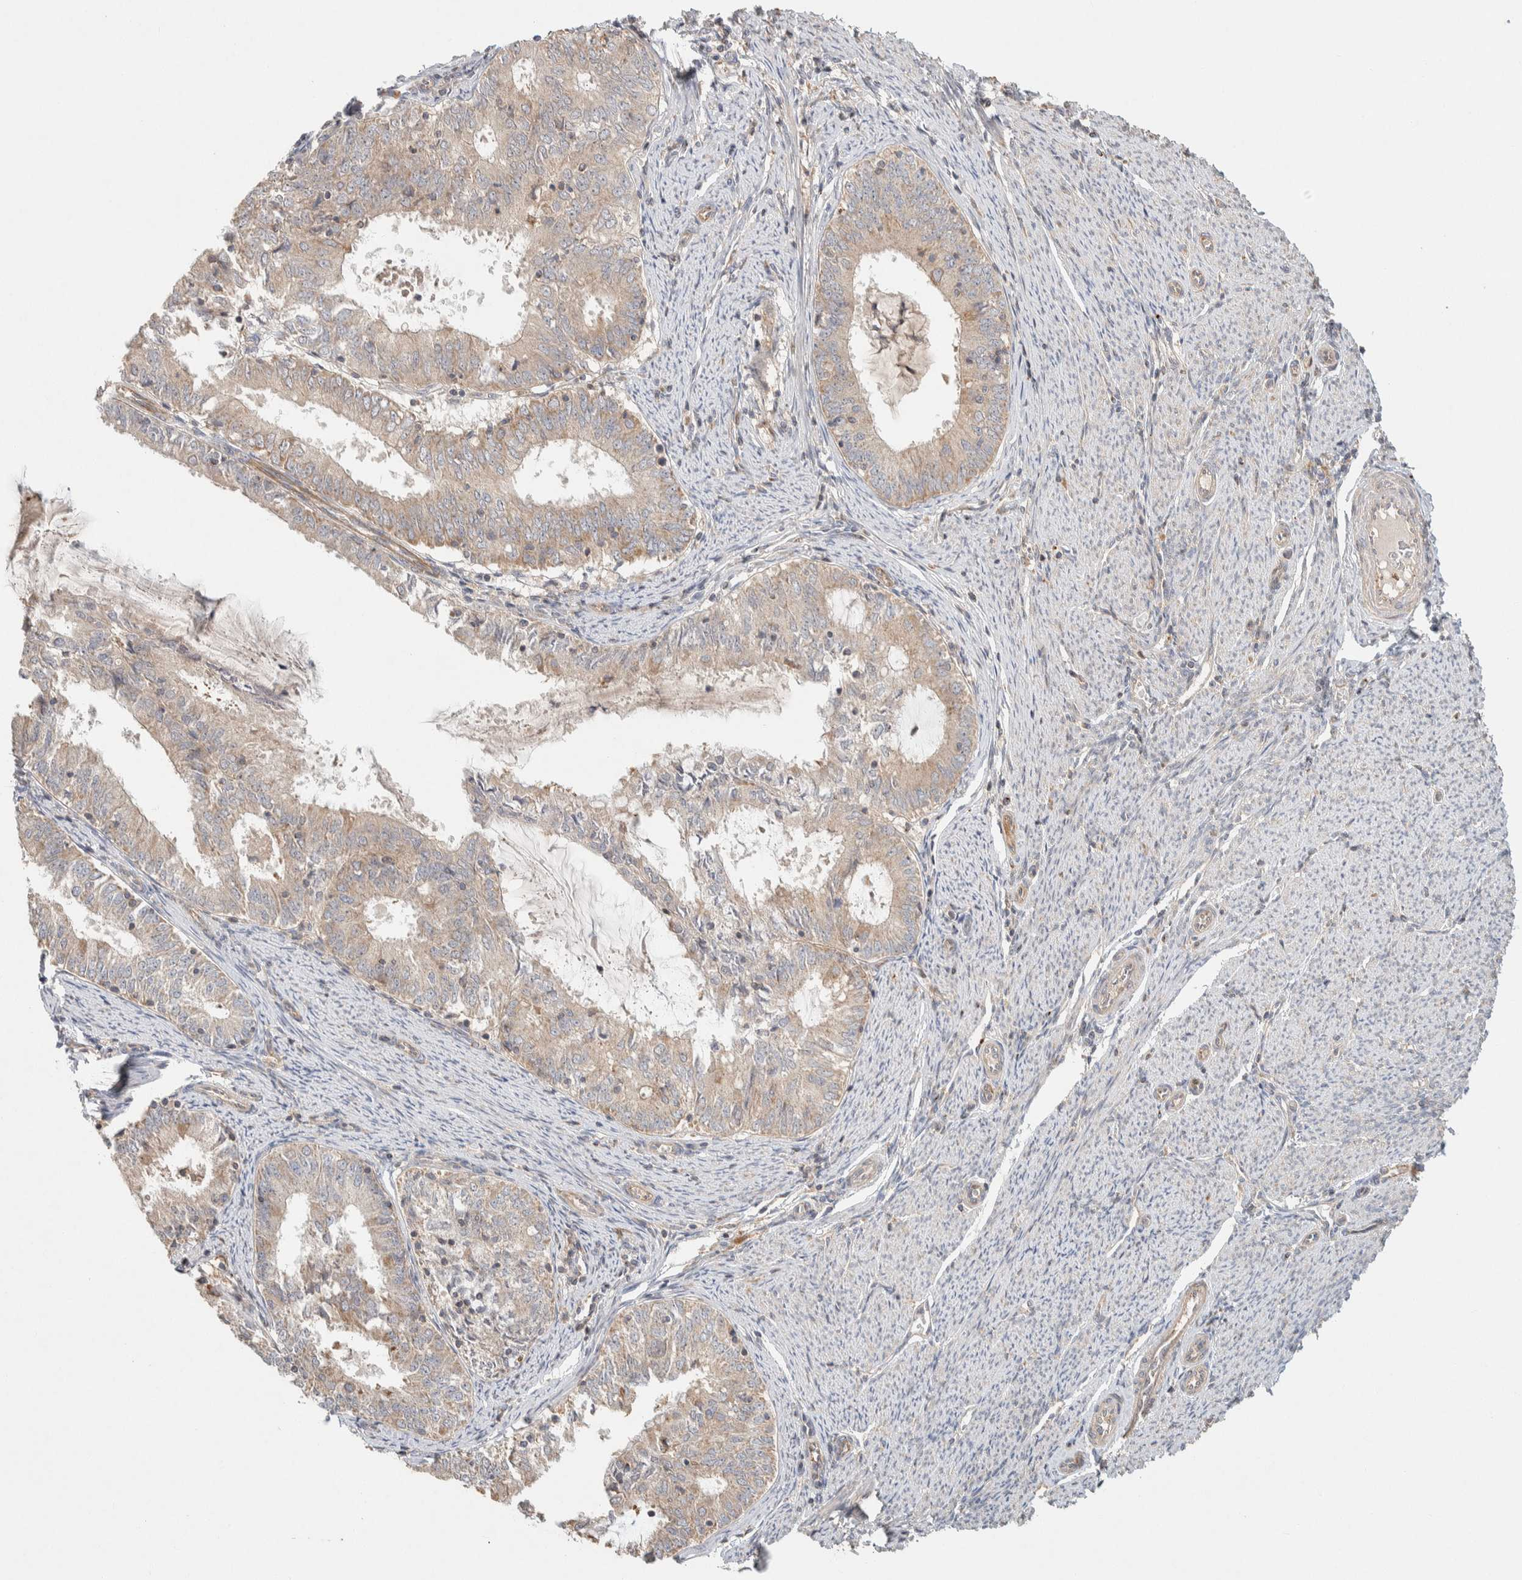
{"staining": {"intensity": "weak", "quantity": "<25%", "location": "cytoplasmic/membranous"}, "tissue": "endometrial cancer", "cell_type": "Tumor cells", "image_type": "cancer", "snomed": [{"axis": "morphology", "description": "Adenocarcinoma, NOS"}, {"axis": "topography", "description": "Endometrium"}], "caption": "Photomicrograph shows no significant protein expression in tumor cells of endometrial cancer.", "gene": "KIF9", "patient": {"sex": "female", "age": 57}}